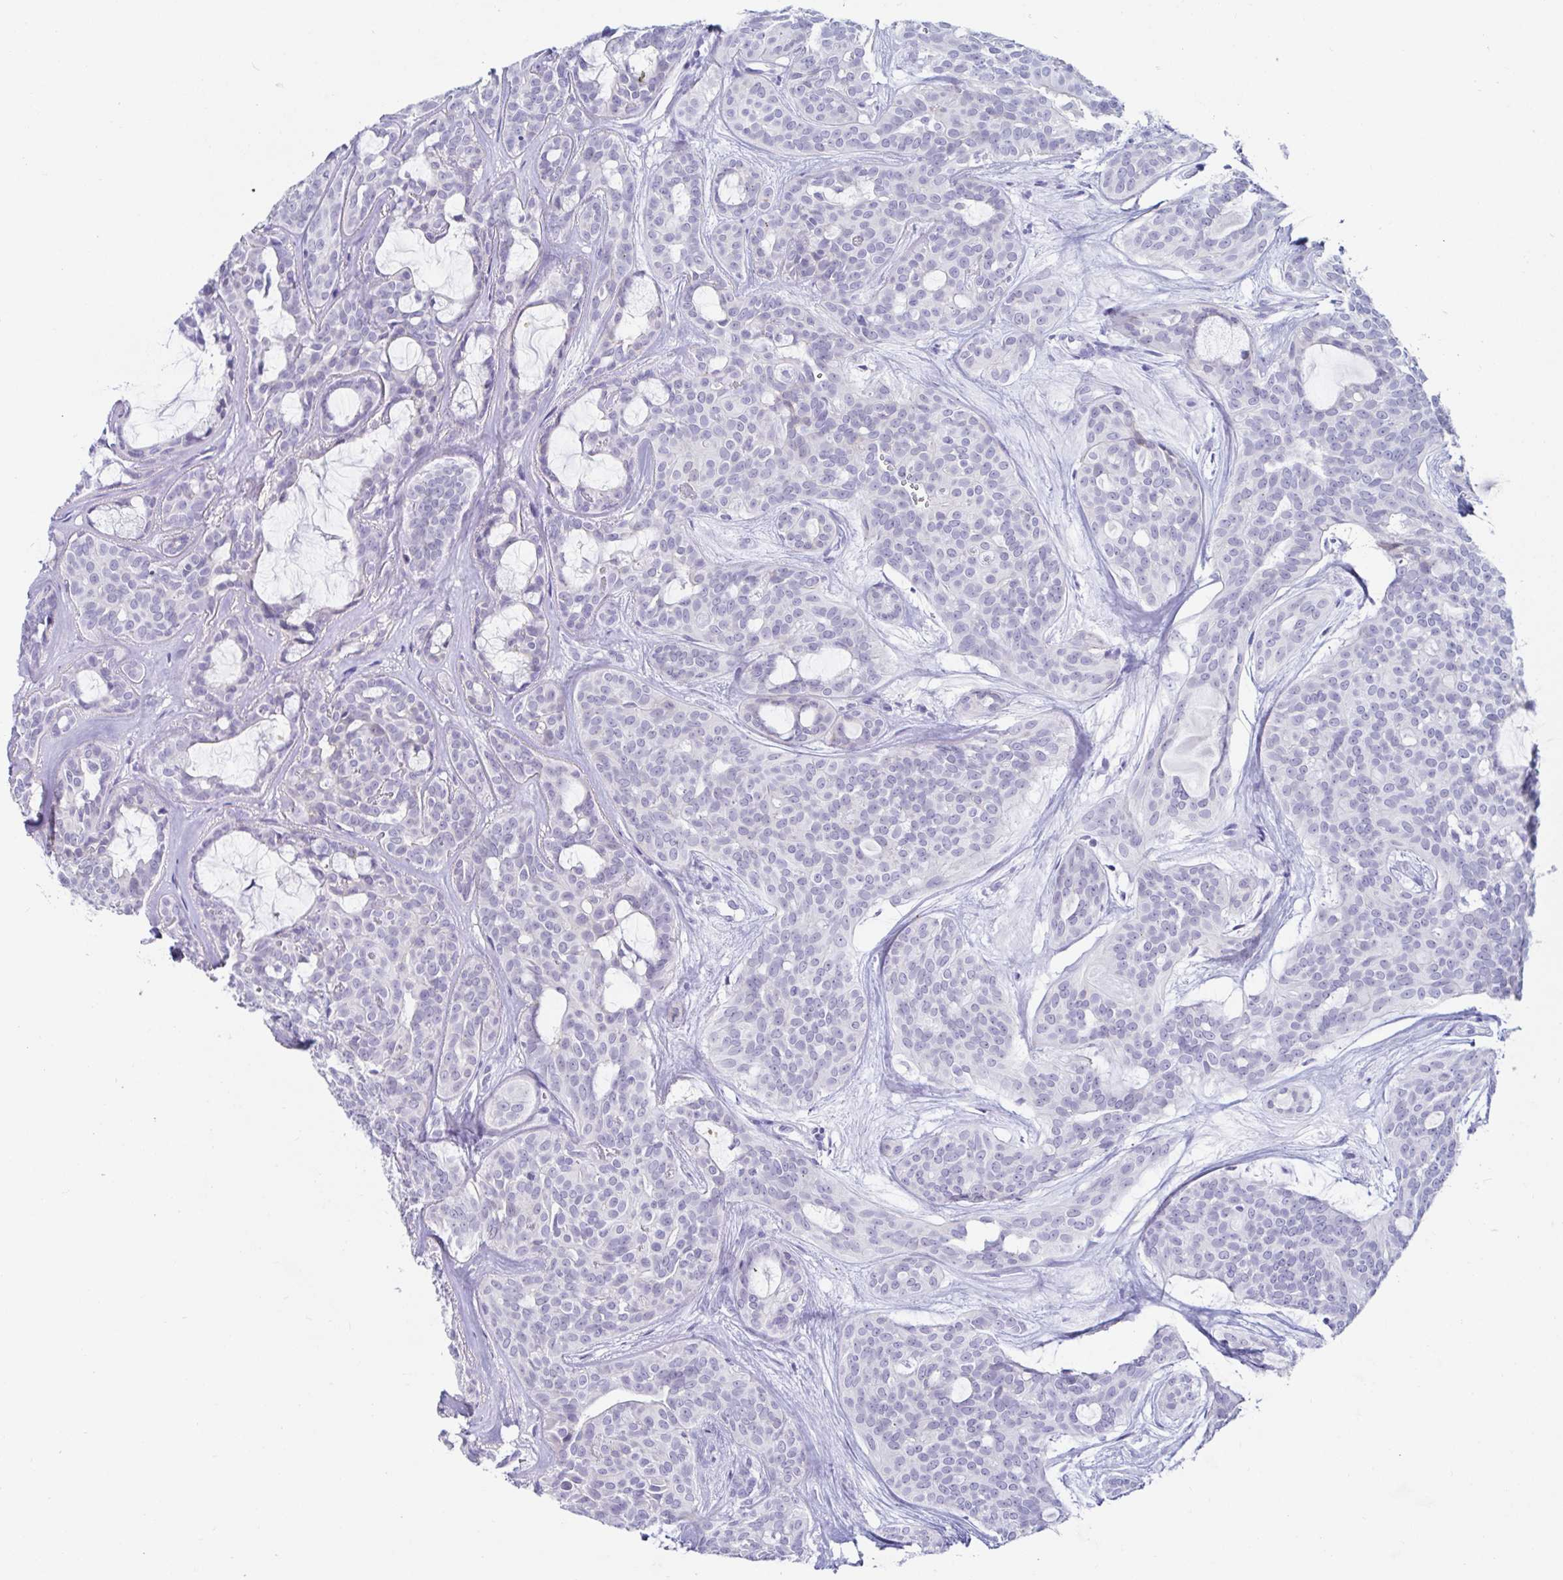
{"staining": {"intensity": "negative", "quantity": "none", "location": "none"}, "tissue": "head and neck cancer", "cell_type": "Tumor cells", "image_type": "cancer", "snomed": [{"axis": "morphology", "description": "Adenocarcinoma, NOS"}, {"axis": "topography", "description": "Head-Neck"}], "caption": "Image shows no significant protein positivity in tumor cells of head and neck adenocarcinoma. The staining was performed using DAB (3,3'-diaminobenzidine) to visualize the protein expression in brown, while the nuclei were stained in blue with hematoxylin (Magnification: 20x).", "gene": "OR10K1", "patient": {"sex": "male", "age": 66}}